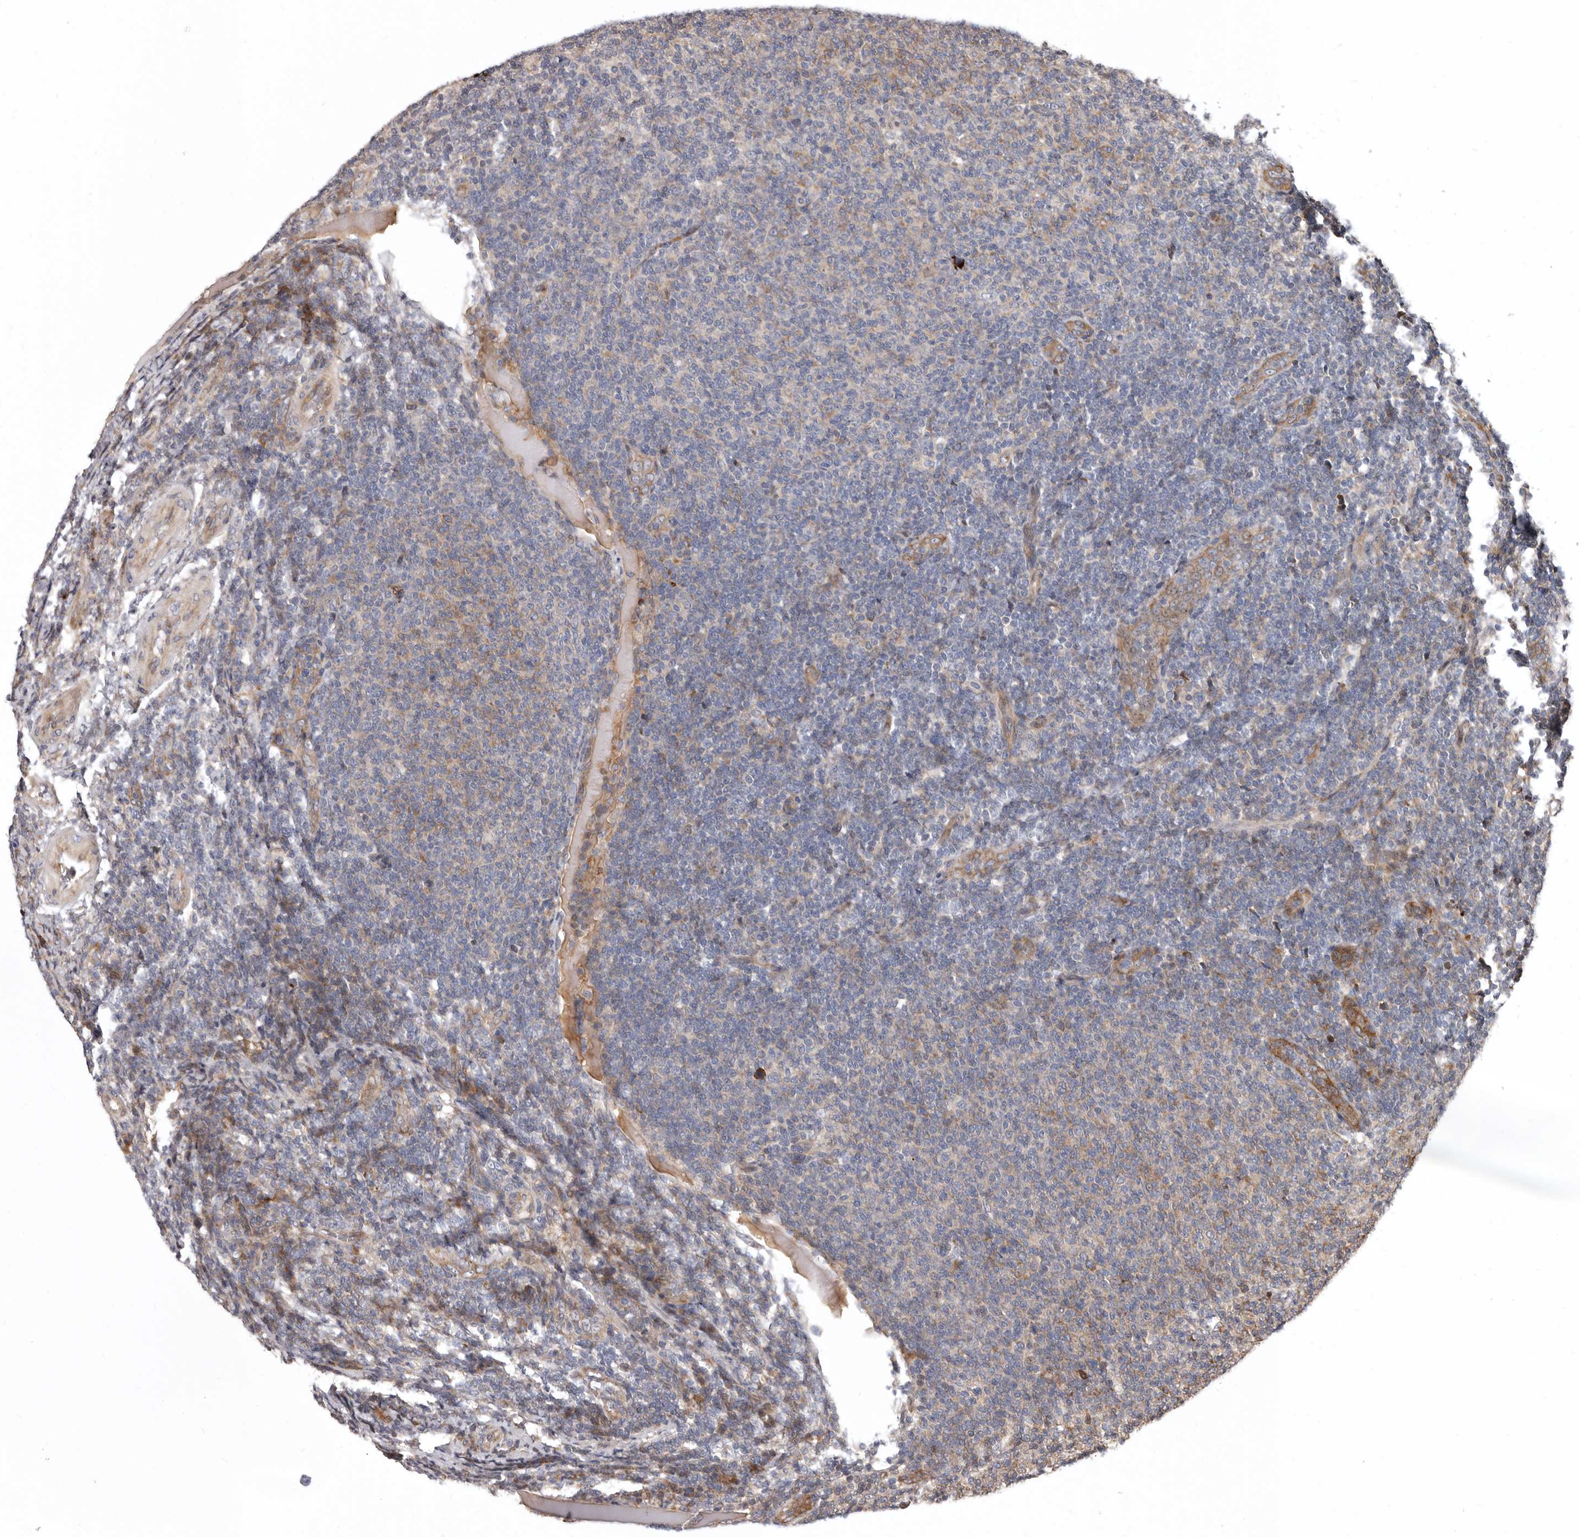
{"staining": {"intensity": "weak", "quantity": "<25%", "location": "cytoplasmic/membranous"}, "tissue": "lymphoma", "cell_type": "Tumor cells", "image_type": "cancer", "snomed": [{"axis": "morphology", "description": "Malignant lymphoma, non-Hodgkin's type, Low grade"}, {"axis": "topography", "description": "Lymph node"}], "caption": "Low-grade malignant lymphoma, non-Hodgkin's type was stained to show a protein in brown. There is no significant expression in tumor cells.", "gene": "WEE2", "patient": {"sex": "male", "age": 66}}